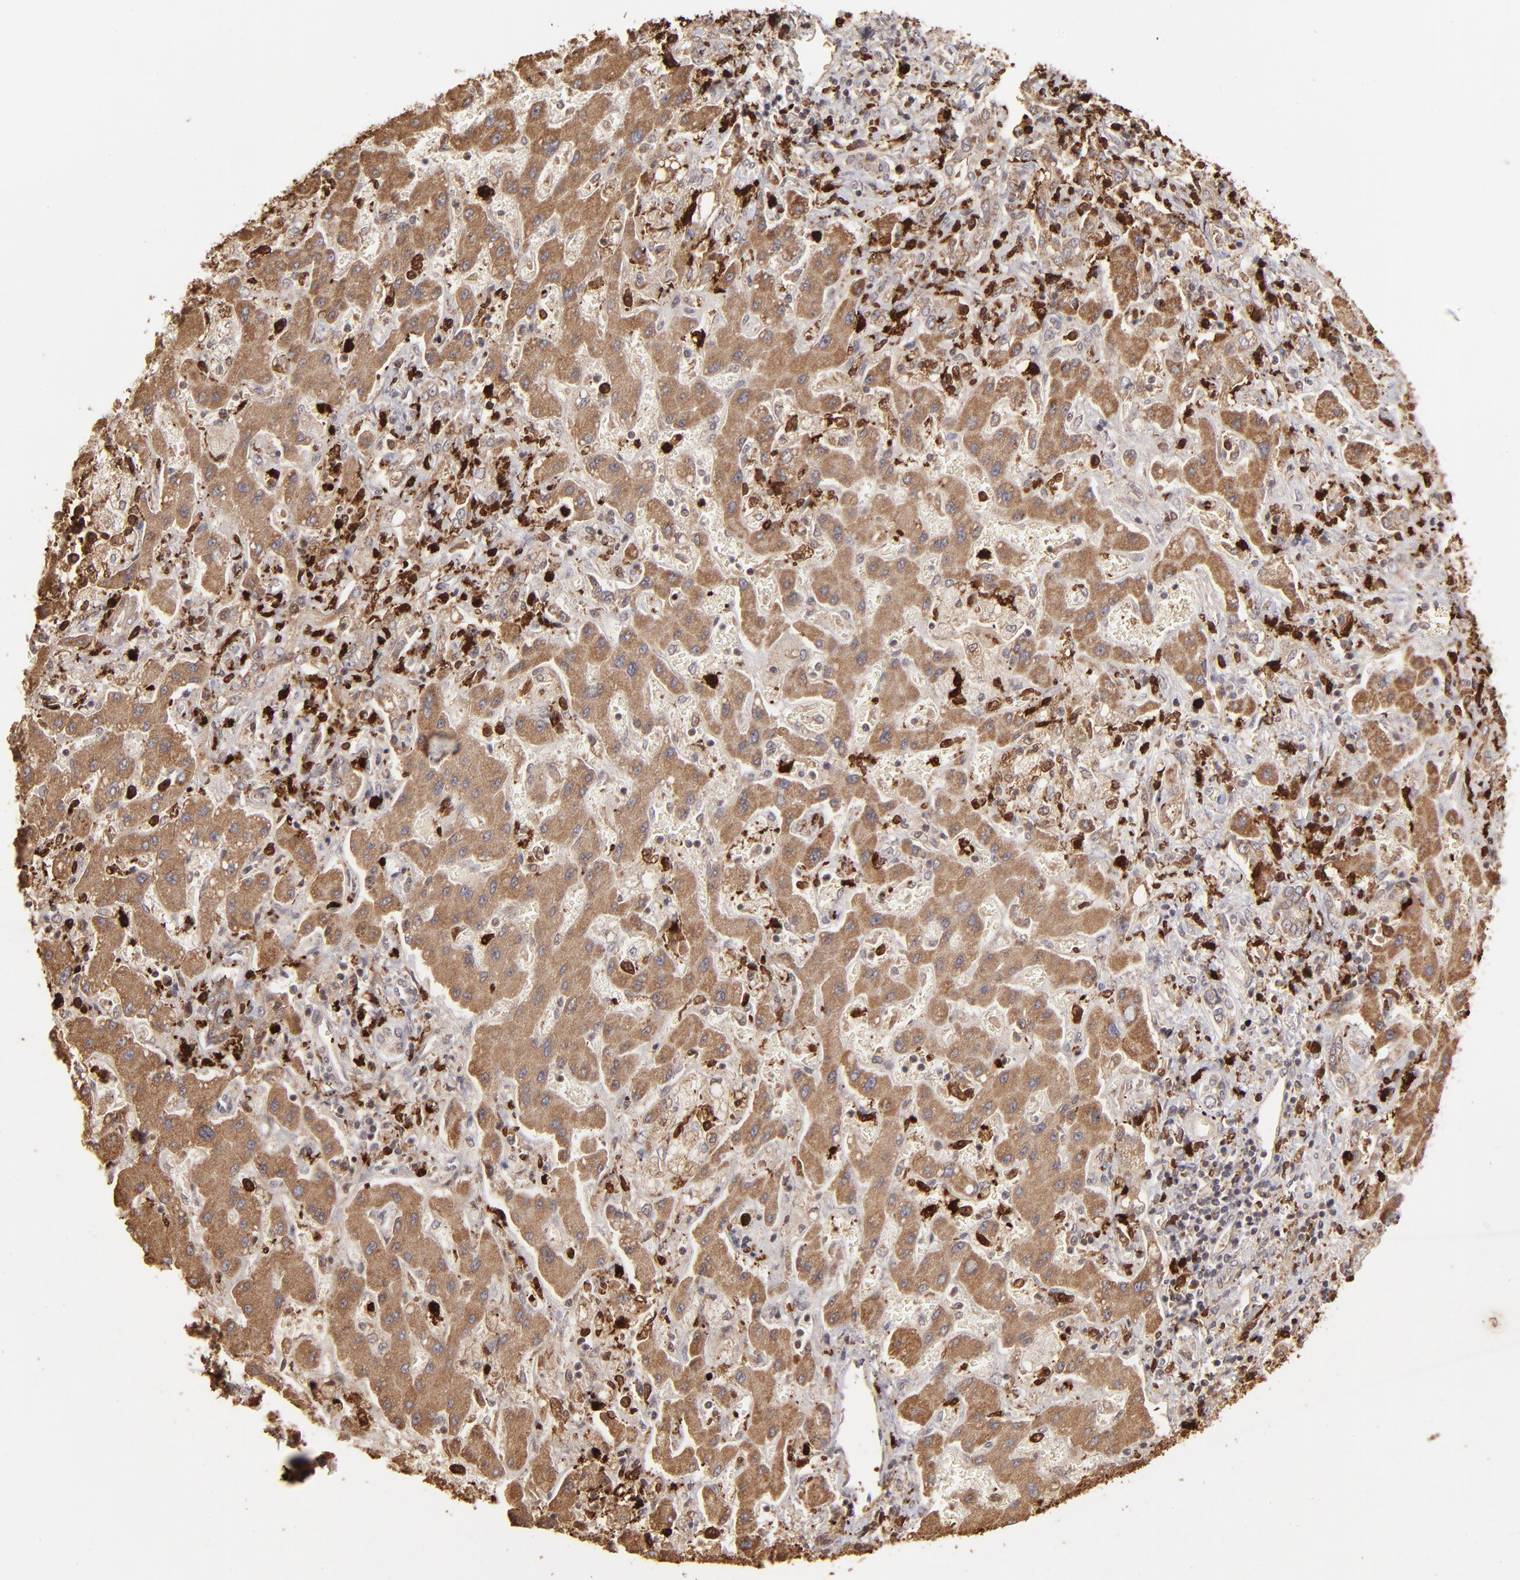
{"staining": {"intensity": "moderate", "quantity": ">75%", "location": "cytoplasmic/membranous"}, "tissue": "liver cancer", "cell_type": "Tumor cells", "image_type": "cancer", "snomed": [{"axis": "morphology", "description": "Cholangiocarcinoma"}, {"axis": "topography", "description": "Liver"}], "caption": "Immunohistochemistry (DAB) staining of human liver cancer demonstrates moderate cytoplasmic/membranous protein positivity in approximately >75% of tumor cells.", "gene": "ZFX", "patient": {"sex": "male", "age": 50}}